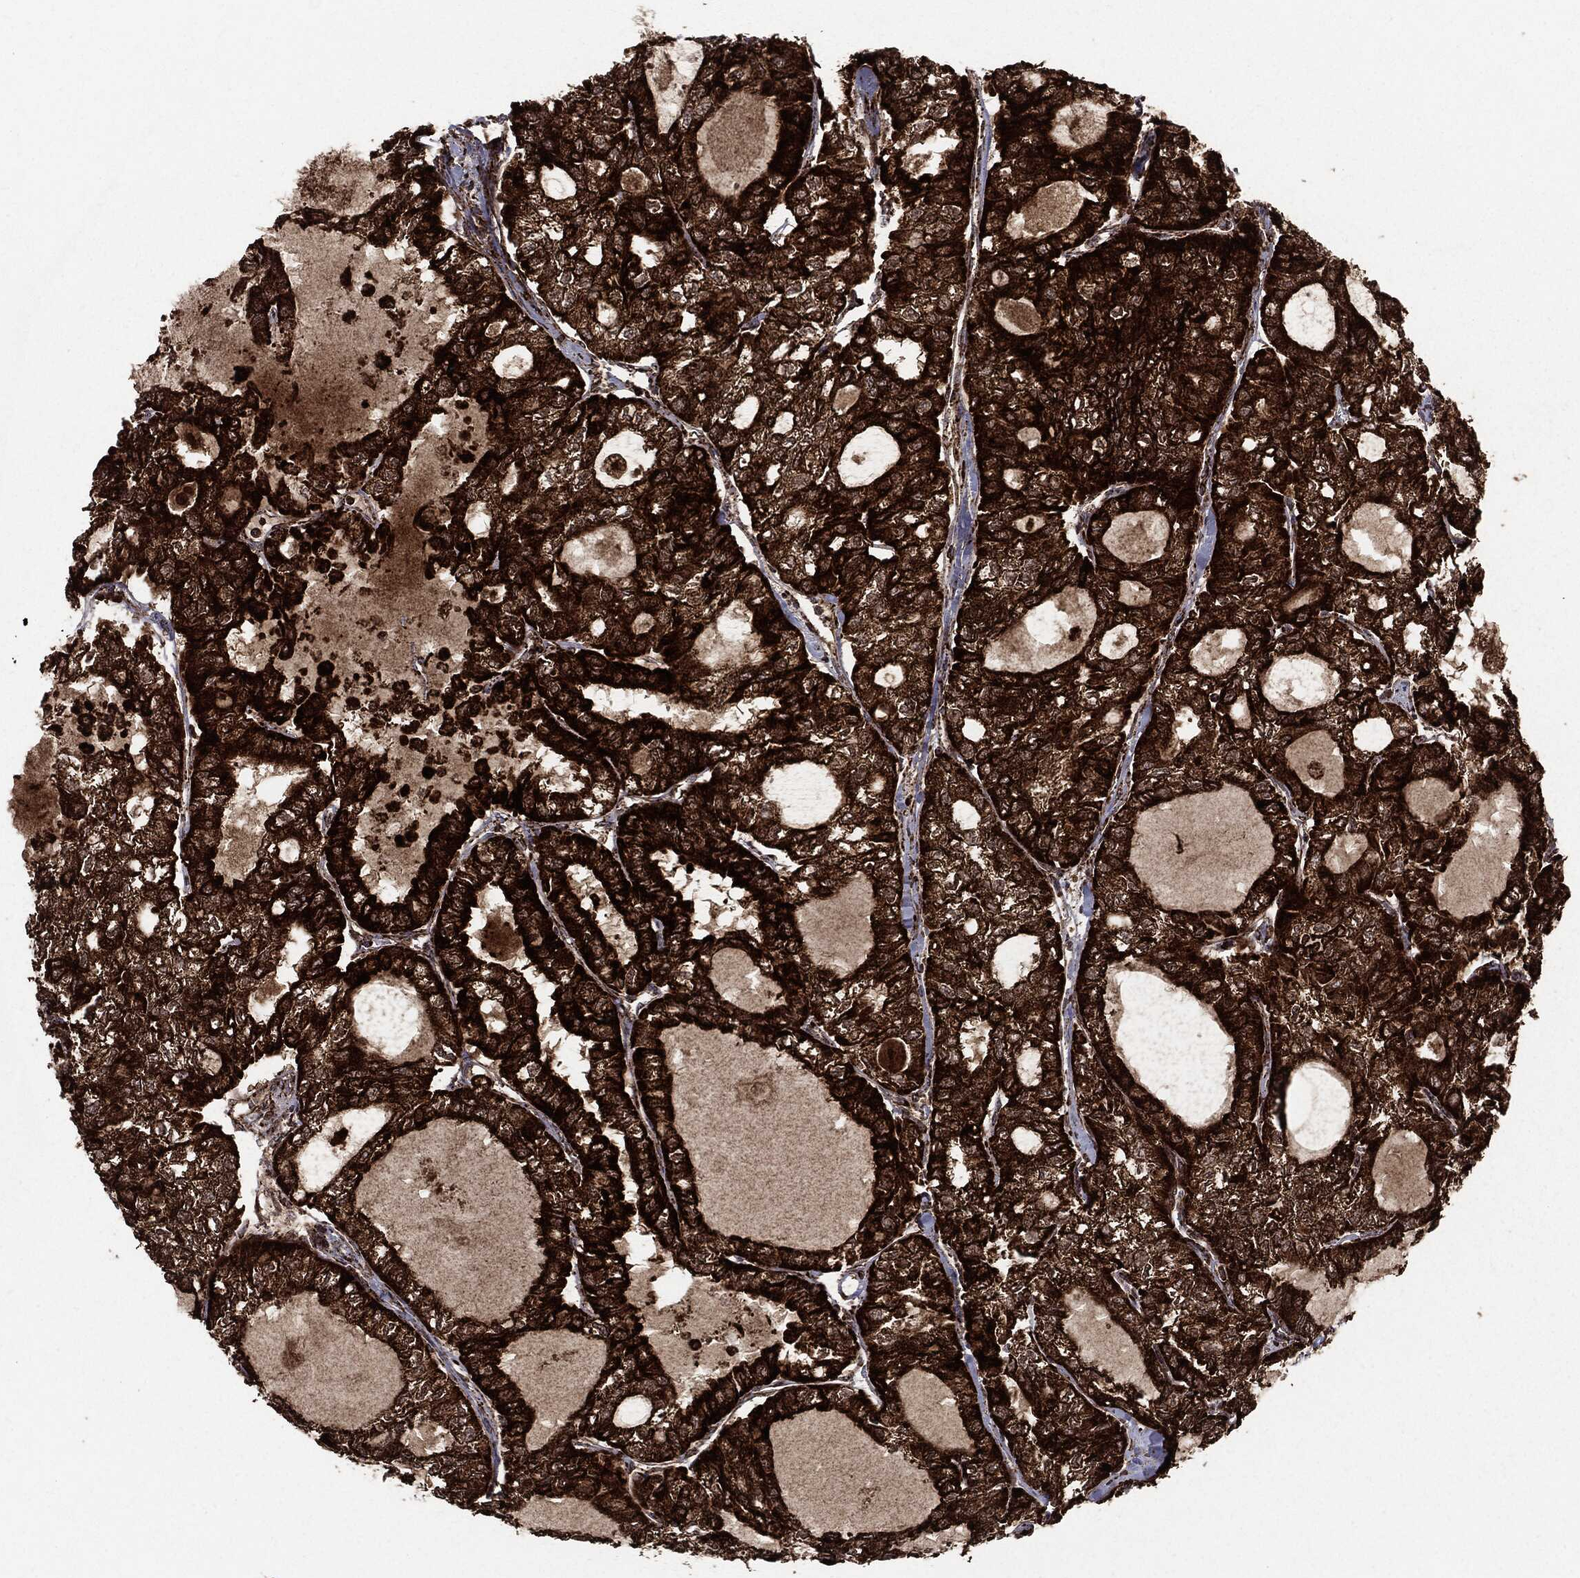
{"staining": {"intensity": "strong", "quantity": ">75%", "location": "cytoplasmic/membranous"}, "tissue": "thyroid cancer", "cell_type": "Tumor cells", "image_type": "cancer", "snomed": [{"axis": "morphology", "description": "Follicular adenoma carcinoma, NOS"}, {"axis": "topography", "description": "Thyroid gland"}], "caption": "Thyroid follicular adenoma carcinoma stained with a protein marker reveals strong staining in tumor cells.", "gene": "MAP2K1", "patient": {"sex": "male", "age": 75}}